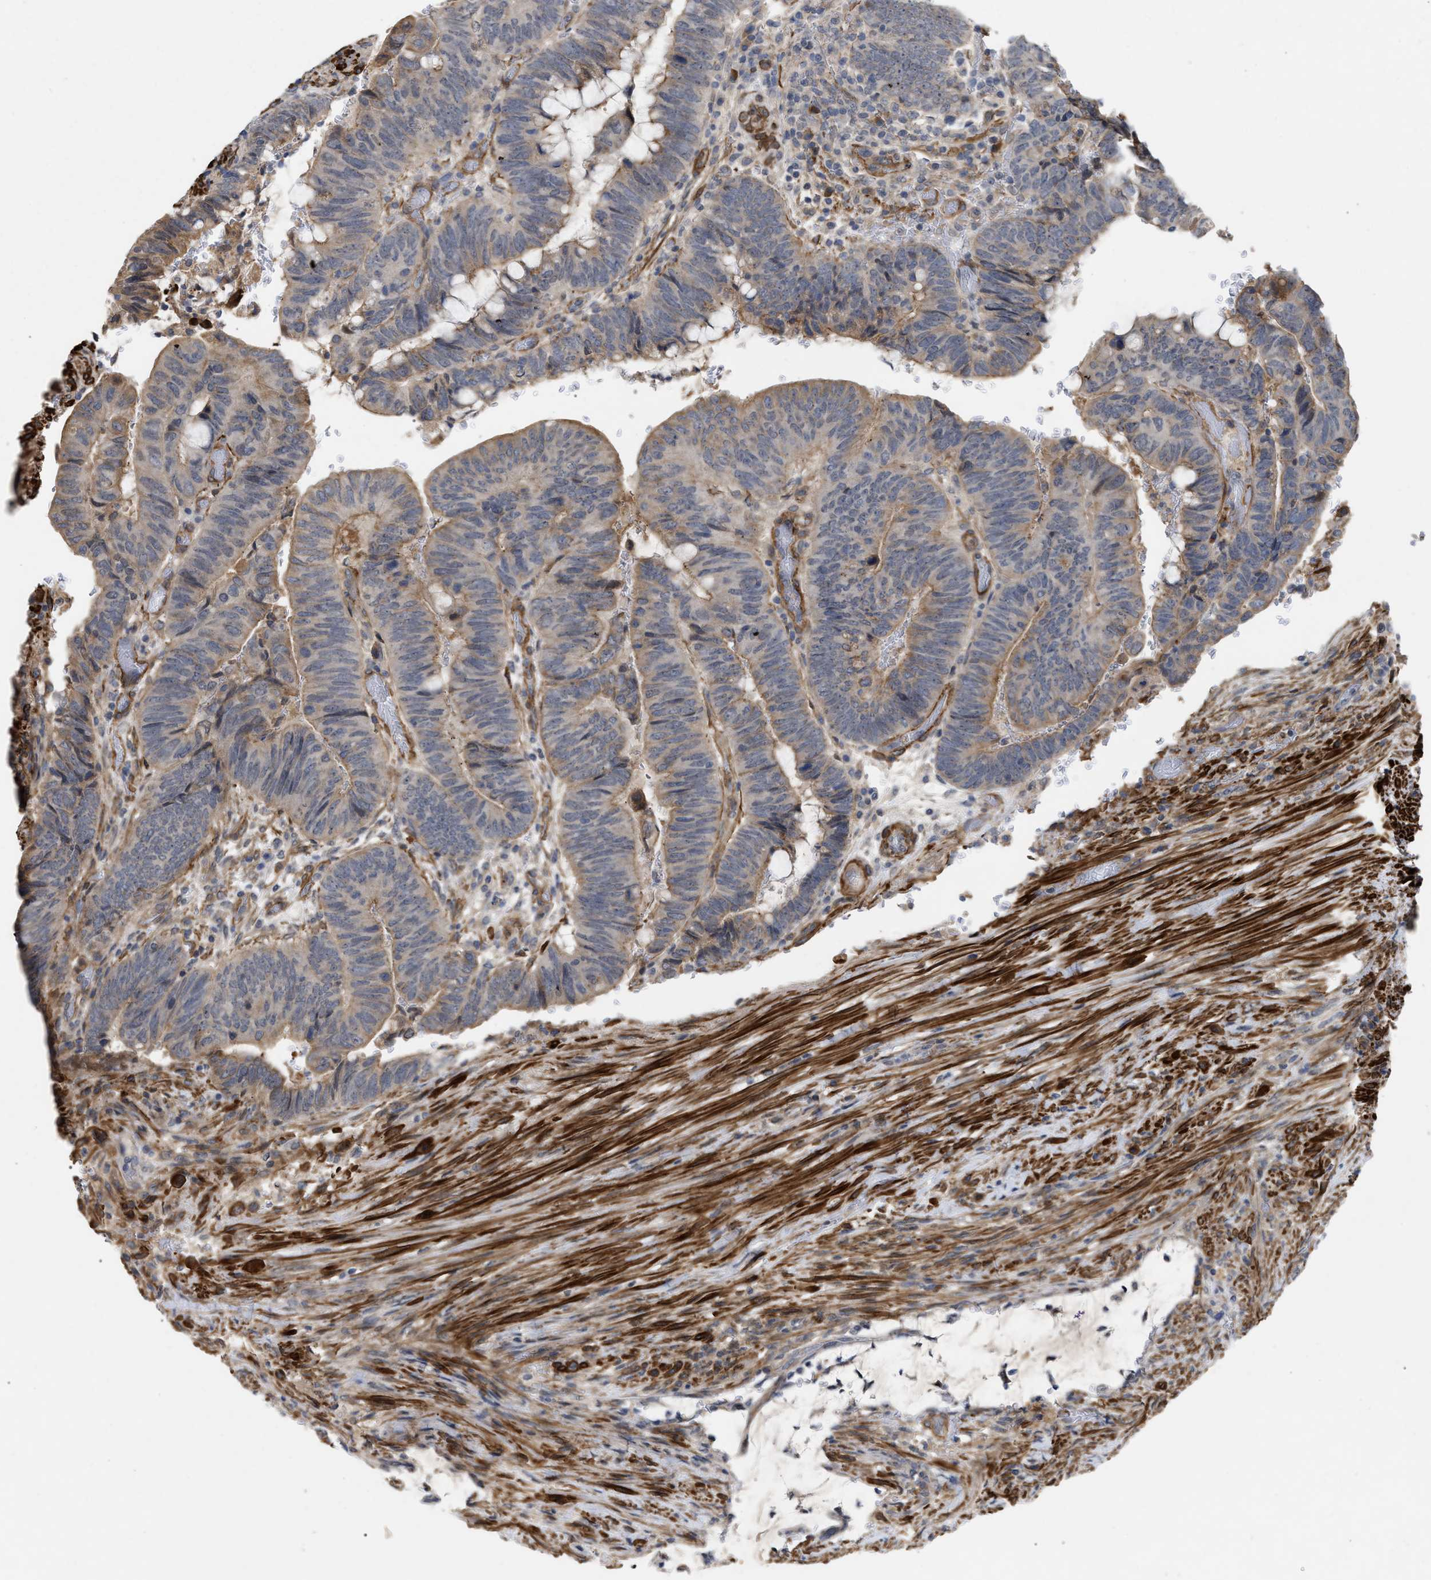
{"staining": {"intensity": "weak", "quantity": ">75%", "location": "cytoplasmic/membranous"}, "tissue": "colorectal cancer", "cell_type": "Tumor cells", "image_type": "cancer", "snomed": [{"axis": "morphology", "description": "Normal tissue, NOS"}, {"axis": "morphology", "description": "Adenocarcinoma, NOS"}, {"axis": "topography", "description": "Rectum"}], "caption": "Weak cytoplasmic/membranous positivity for a protein is seen in approximately >75% of tumor cells of colorectal cancer using IHC.", "gene": "ST6GALNAC6", "patient": {"sex": "male", "age": 92}}